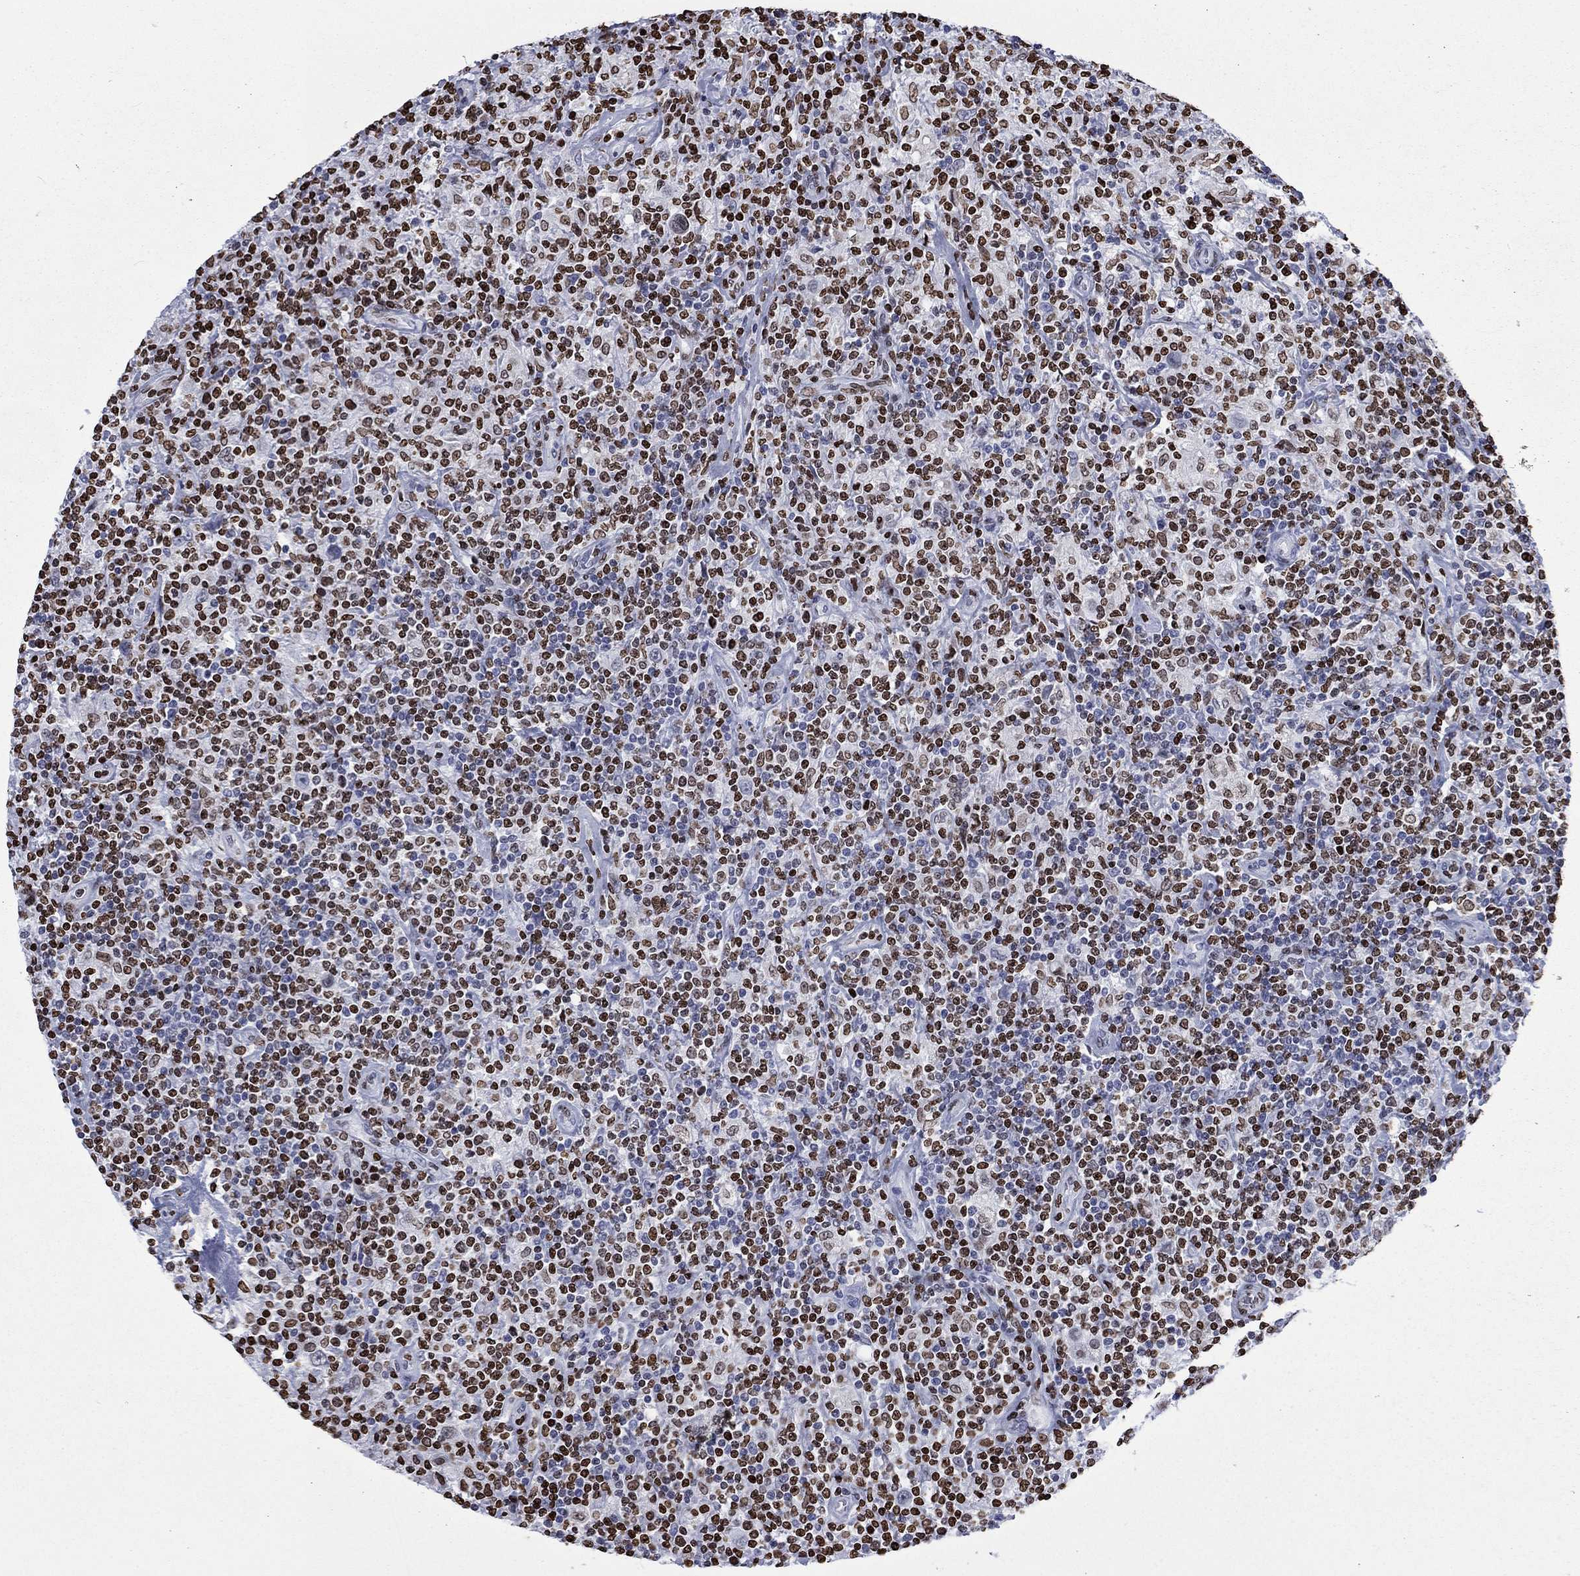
{"staining": {"intensity": "weak", "quantity": "25%-75%", "location": "nuclear"}, "tissue": "lymphoma", "cell_type": "Tumor cells", "image_type": "cancer", "snomed": [{"axis": "morphology", "description": "Hodgkin's disease, NOS"}, {"axis": "topography", "description": "Lymph node"}], "caption": "Hodgkin's disease tissue exhibits weak nuclear expression in about 25%-75% of tumor cells, visualized by immunohistochemistry.", "gene": "H1-5", "patient": {"sex": "male", "age": 70}}